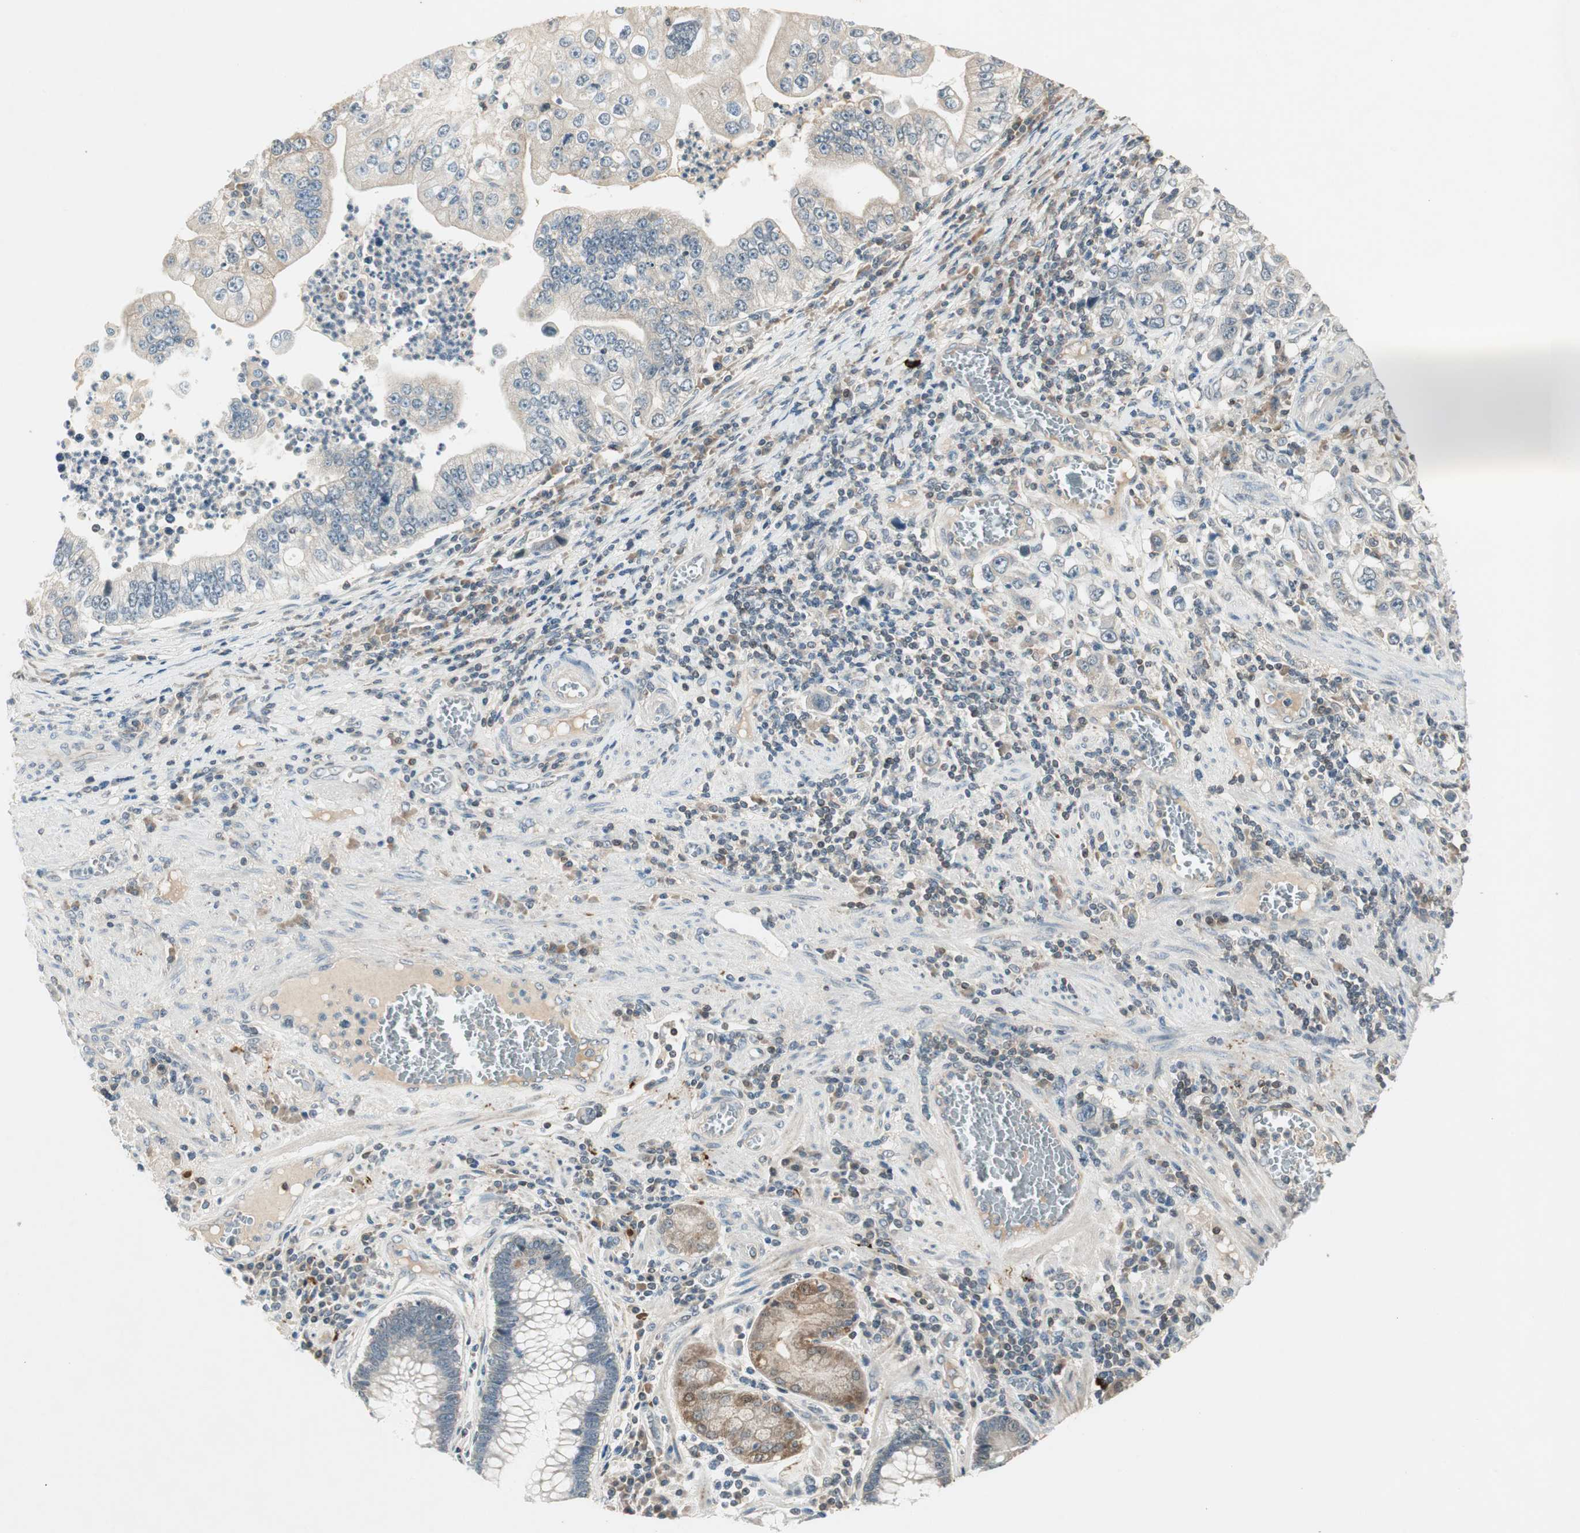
{"staining": {"intensity": "negative", "quantity": "none", "location": "none"}, "tissue": "stomach cancer", "cell_type": "Tumor cells", "image_type": "cancer", "snomed": [{"axis": "morphology", "description": "Adenocarcinoma, NOS"}, {"axis": "topography", "description": "Stomach, lower"}], "caption": "A high-resolution micrograph shows IHC staining of adenocarcinoma (stomach), which reveals no significant positivity in tumor cells.", "gene": "USP2", "patient": {"sex": "female", "age": 72}}